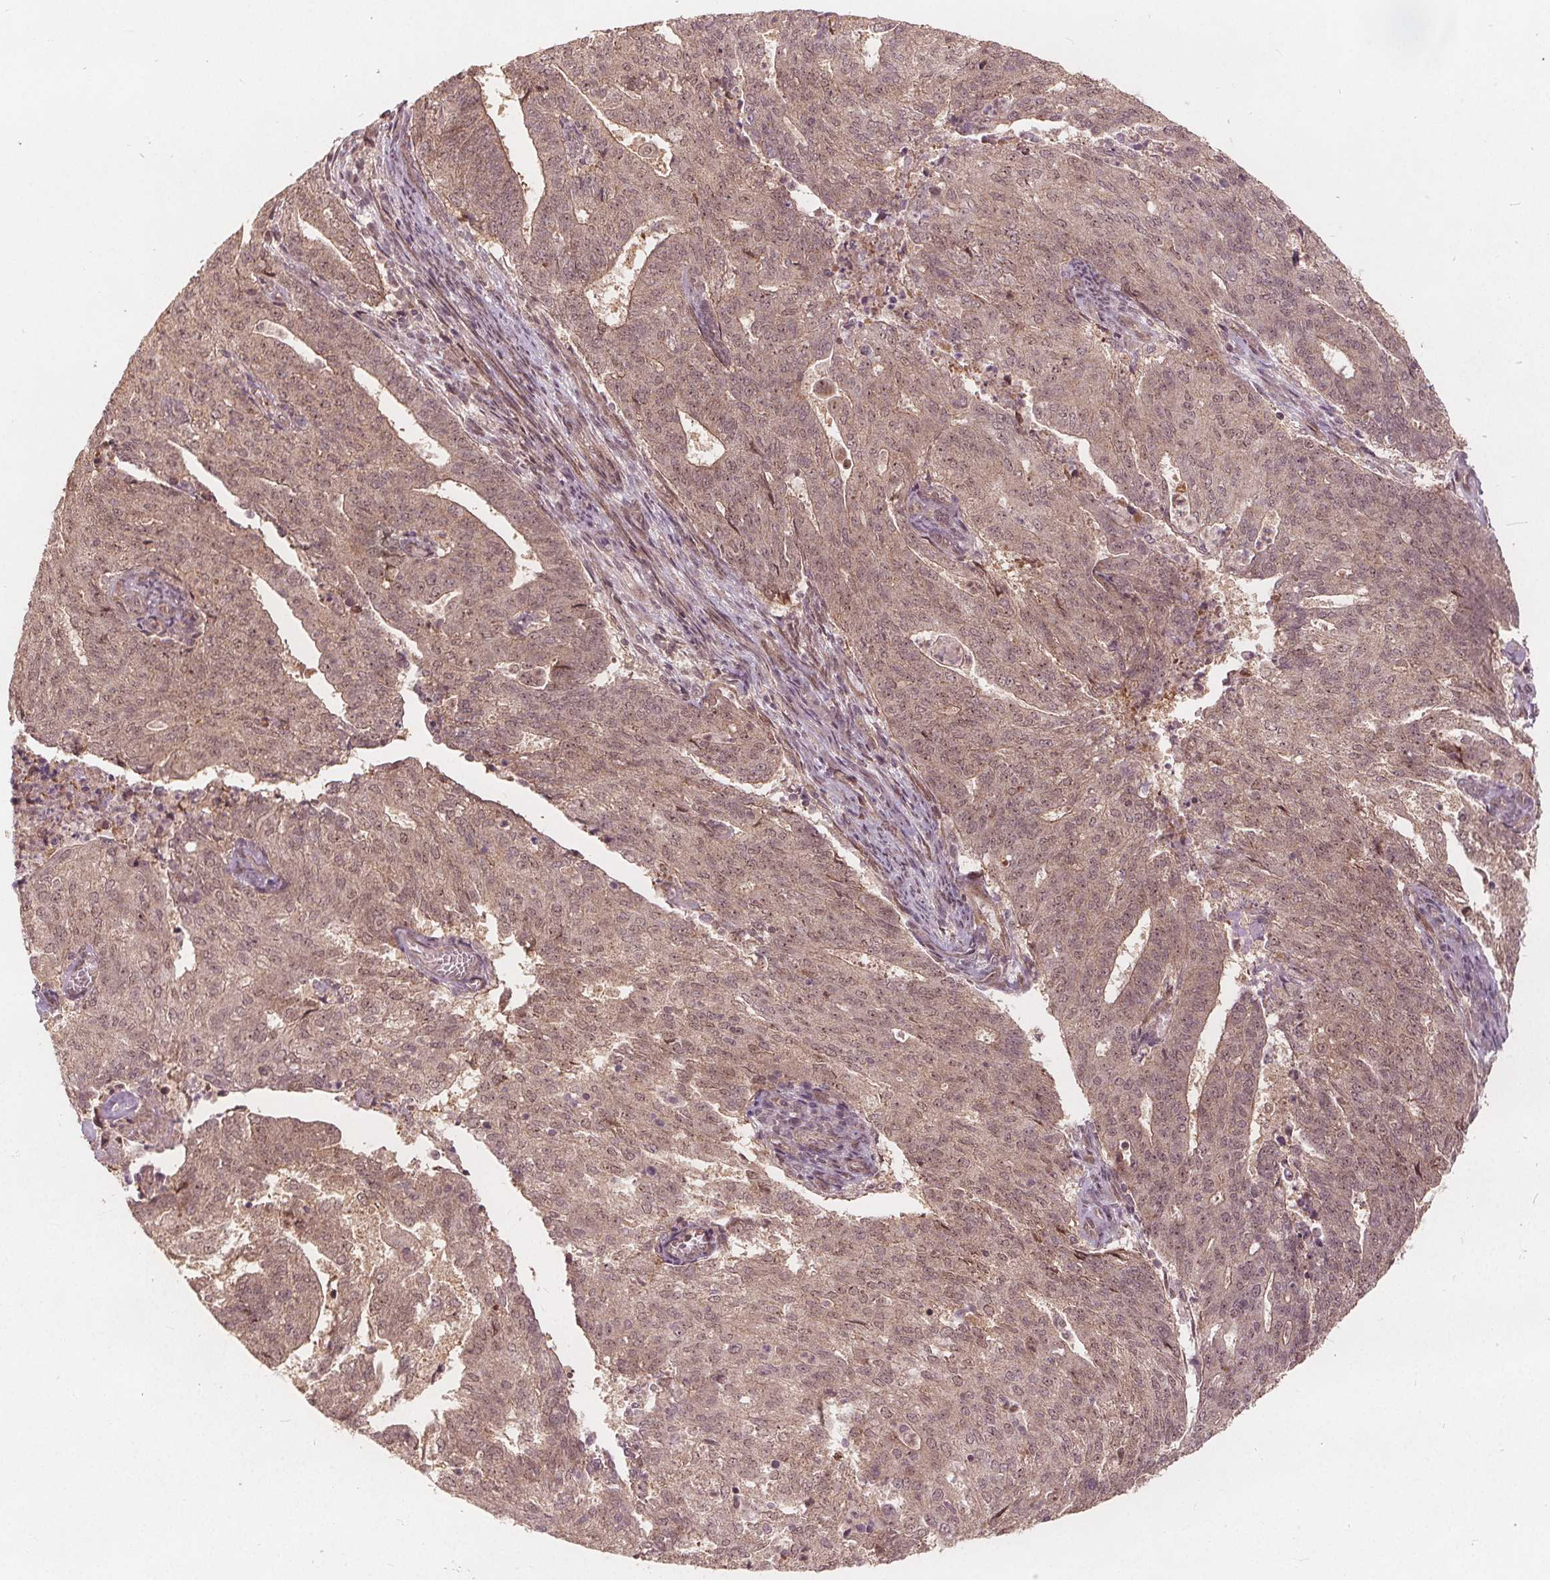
{"staining": {"intensity": "weak", "quantity": ">75%", "location": "cytoplasmic/membranous,nuclear"}, "tissue": "endometrial cancer", "cell_type": "Tumor cells", "image_type": "cancer", "snomed": [{"axis": "morphology", "description": "Adenocarcinoma, NOS"}, {"axis": "topography", "description": "Endometrium"}], "caption": "Human adenocarcinoma (endometrial) stained with a brown dye exhibits weak cytoplasmic/membranous and nuclear positive positivity in about >75% of tumor cells.", "gene": "PPP1CB", "patient": {"sex": "female", "age": 82}}